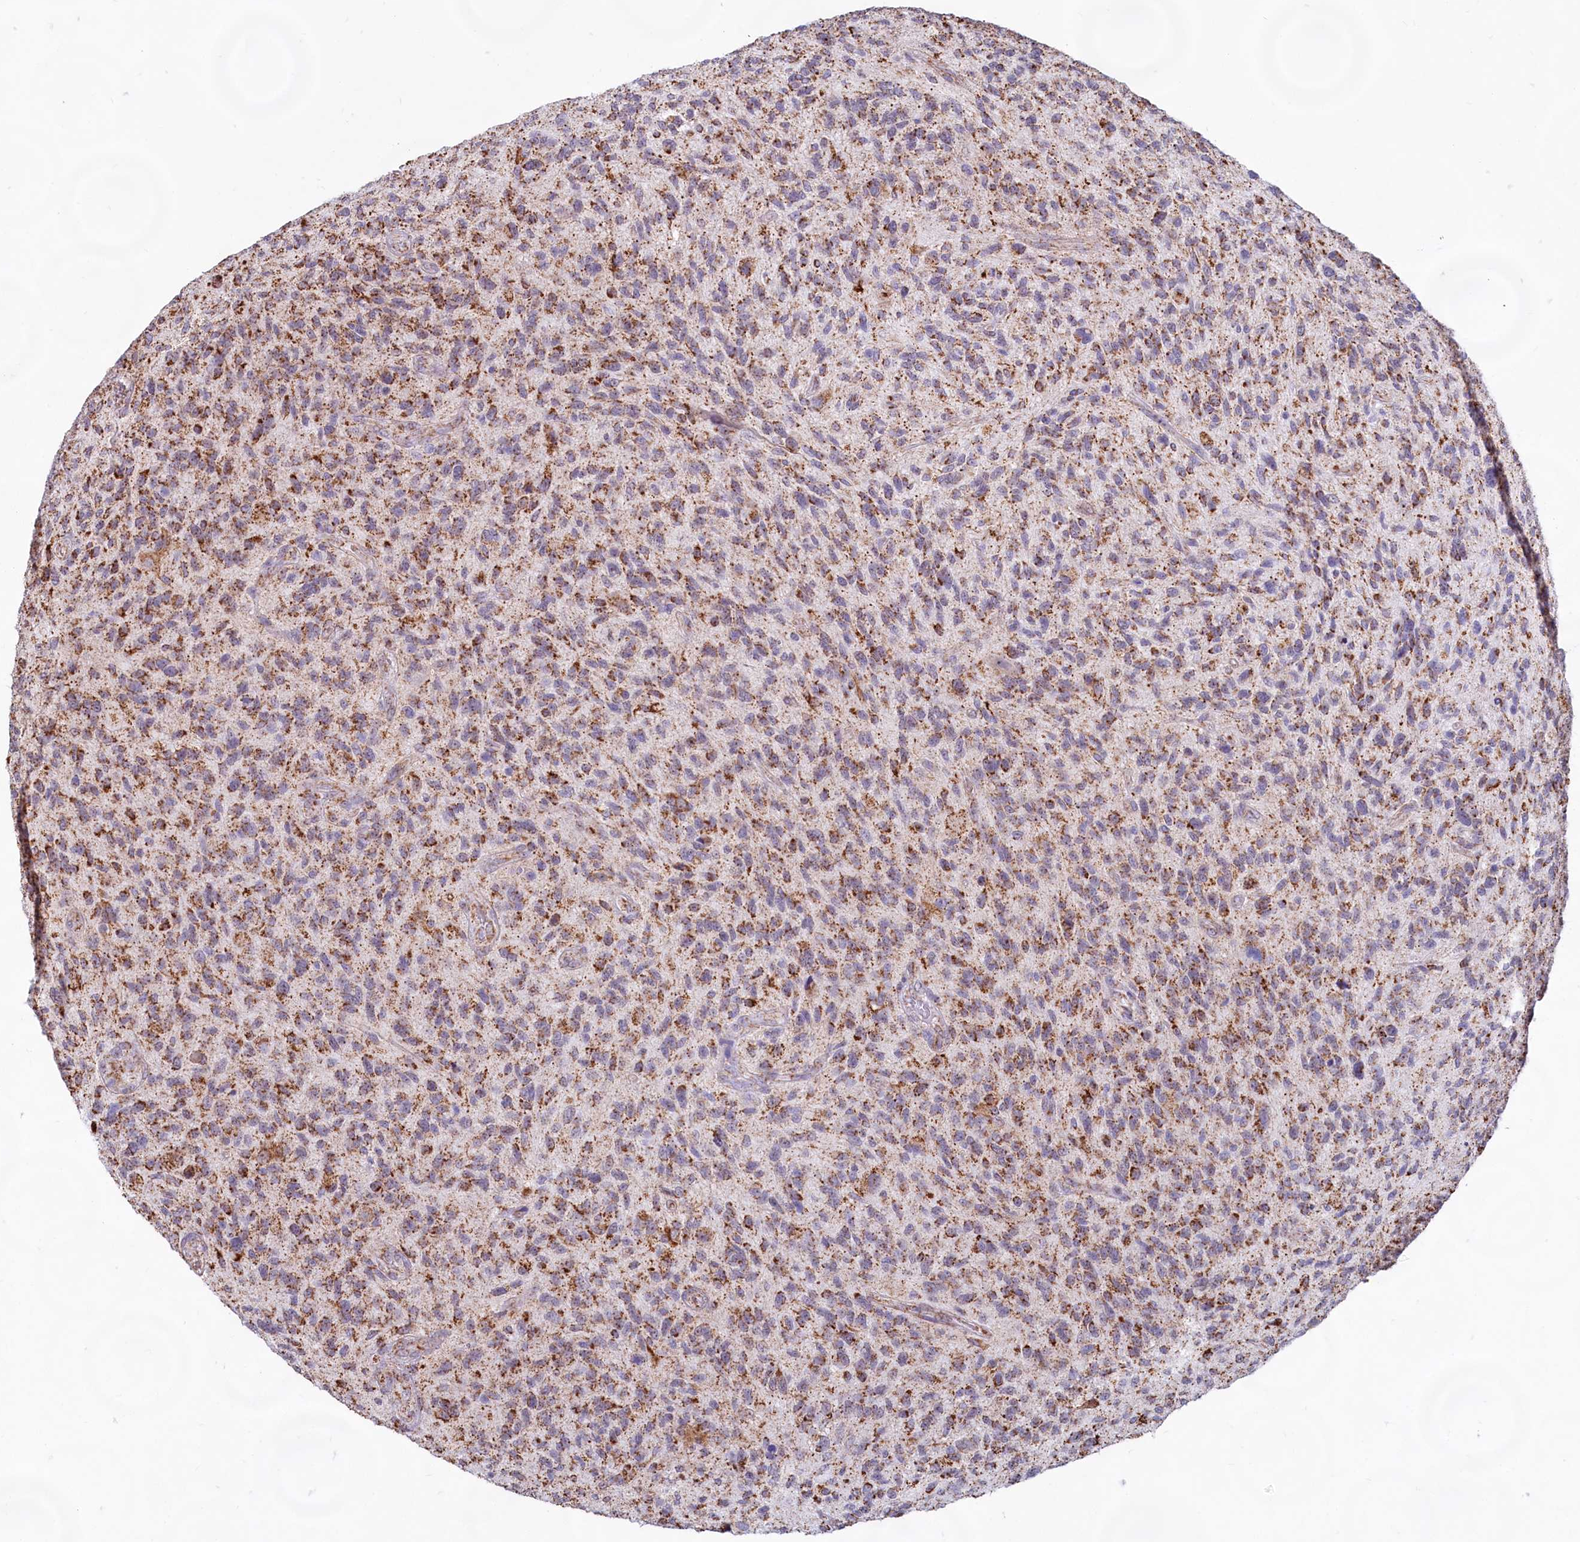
{"staining": {"intensity": "moderate", "quantity": ">75%", "location": "cytoplasmic/membranous"}, "tissue": "glioma", "cell_type": "Tumor cells", "image_type": "cancer", "snomed": [{"axis": "morphology", "description": "Glioma, malignant, High grade"}, {"axis": "topography", "description": "Brain"}], "caption": "Immunohistochemistry photomicrograph of neoplastic tissue: human high-grade glioma (malignant) stained using immunohistochemistry (IHC) shows medium levels of moderate protein expression localized specifically in the cytoplasmic/membranous of tumor cells, appearing as a cytoplasmic/membranous brown color.", "gene": "C1D", "patient": {"sex": "male", "age": 47}}